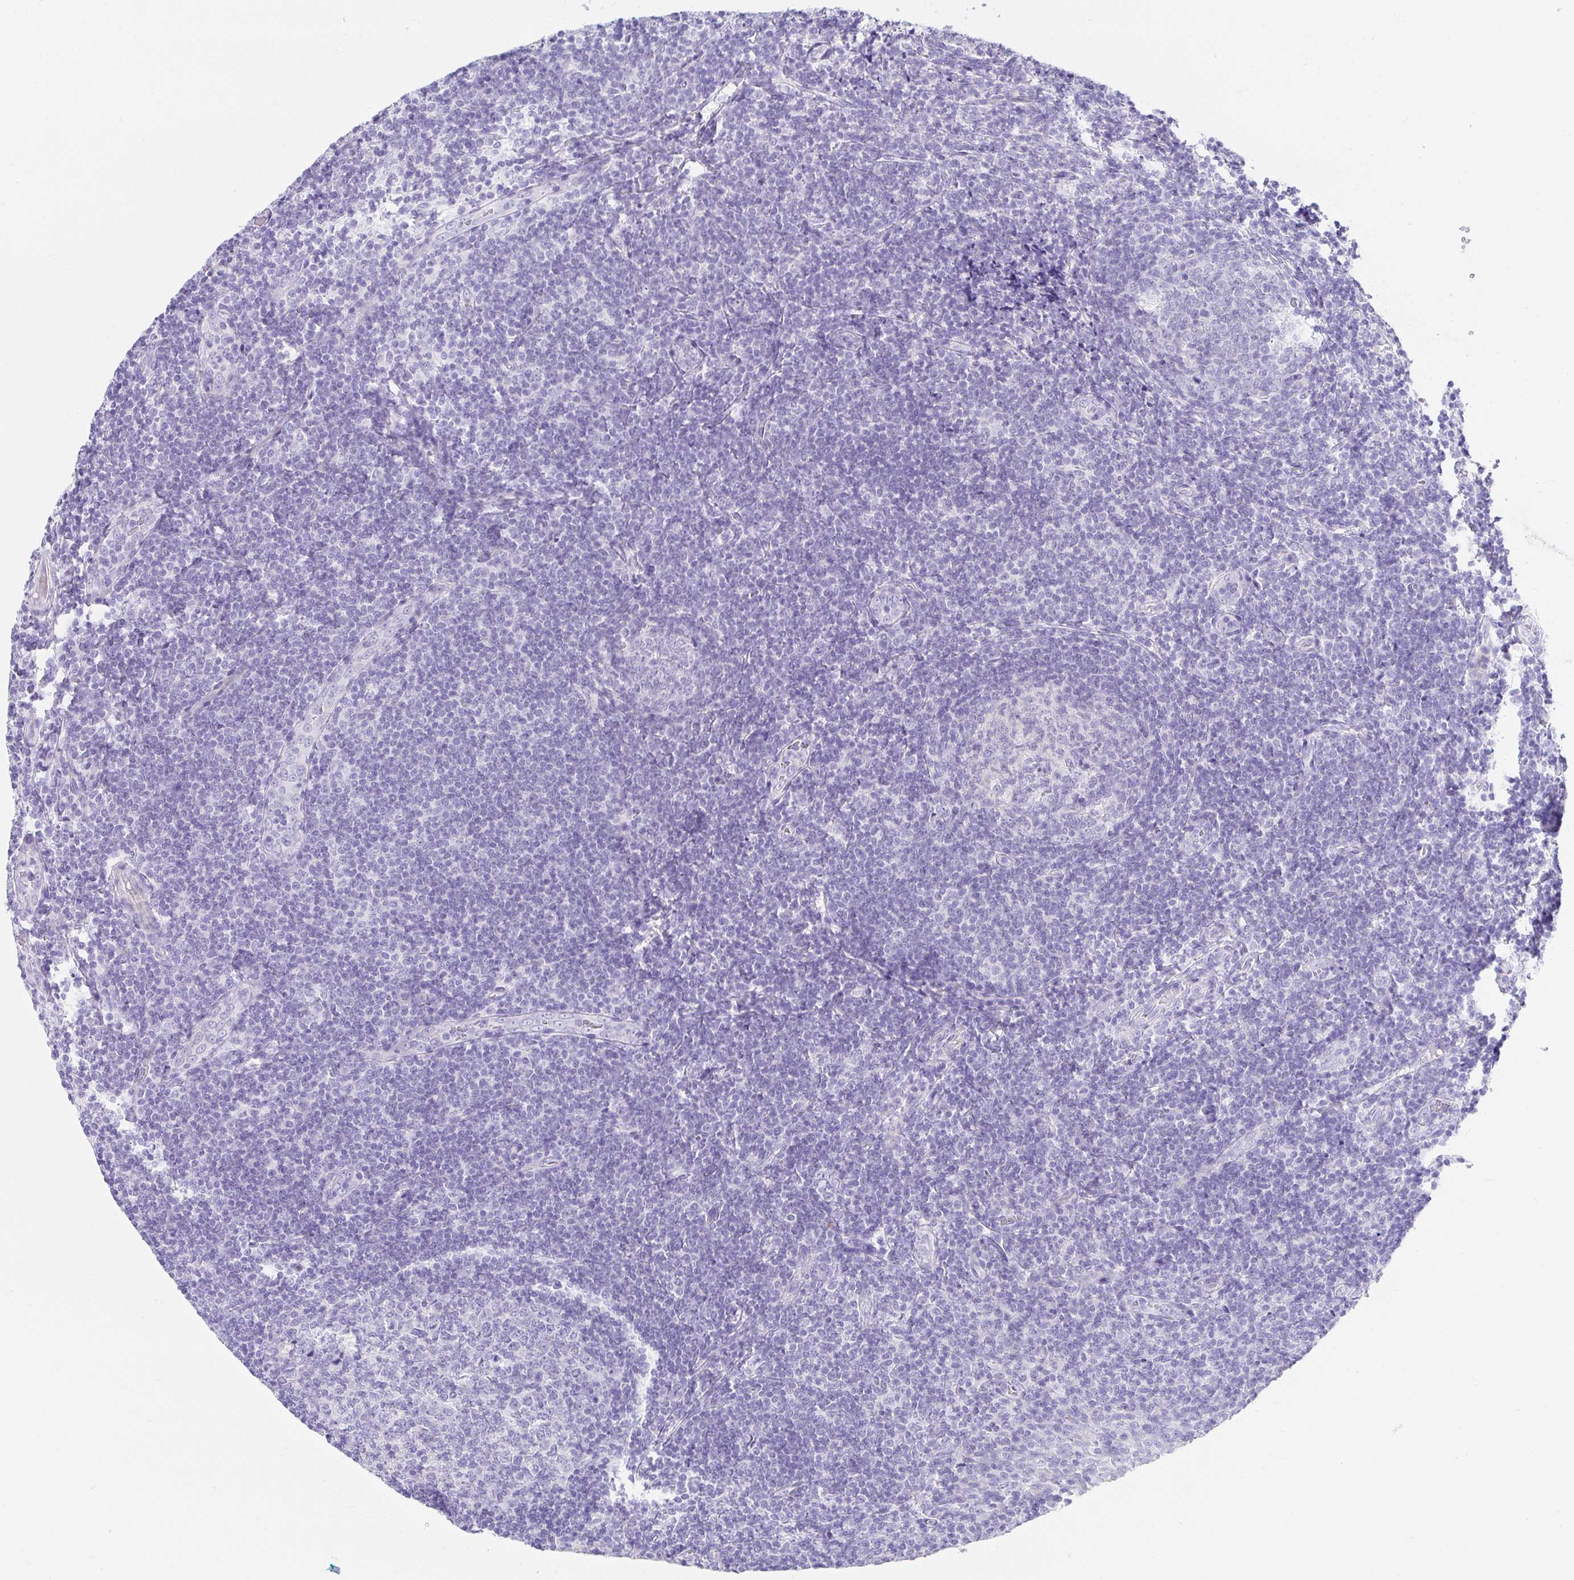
{"staining": {"intensity": "negative", "quantity": "none", "location": "none"}, "tissue": "tonsil", "cell_type": "Germinal center cells", "image_type": "normal", "snomed": [{"axis": "morphology", "description": "Normal tissue, NOS"}, {"axis": "topography", "description": "Tonsil"}], "caption": "Germinal center cells show no significant staining in unremarkable tonsil.", "gene": "CHAT", "patient": {"sex": "male", "age": 17}}